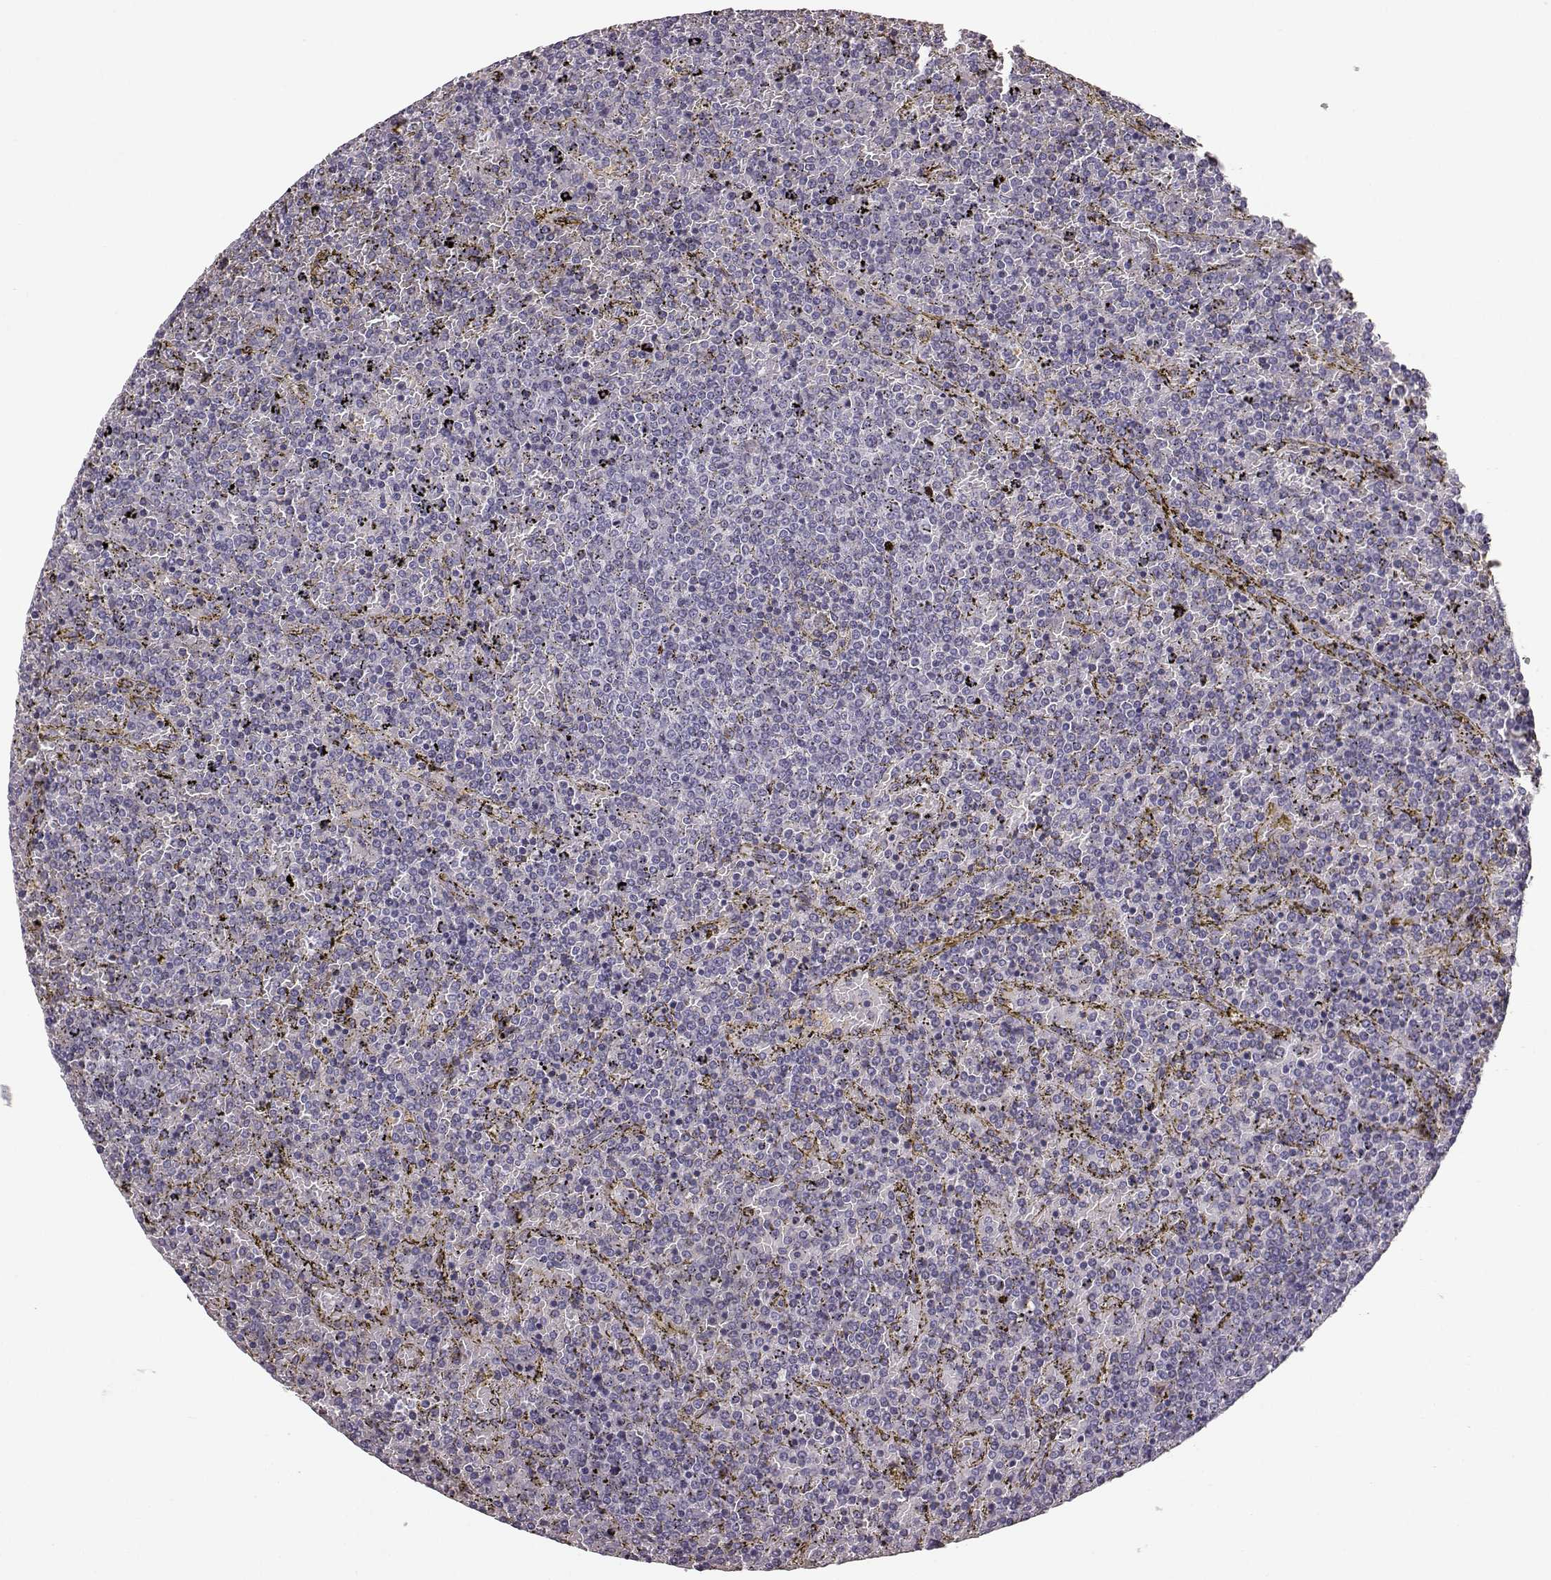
{"staining": {"intensity": "negative", "quantity": "none", "location": "none"}, "tissue": "lymphoma", "cell_type": "Tumor cells", "image_type": "cancer", "snomed": [{"axis": "morphology", "description": "Malignant lymphoma, non-Hodgkin's type, Low grade"}, {"axis": "topography", "description": "Spleen"}], "caption": "Immunohistochemical staining of human low-grade malignant lymphoma, non-Hodgkin's type shows no significant positivity in tumor cells.", "gene": "GPR50", "patient": {"sex": "female", "age": 77}}